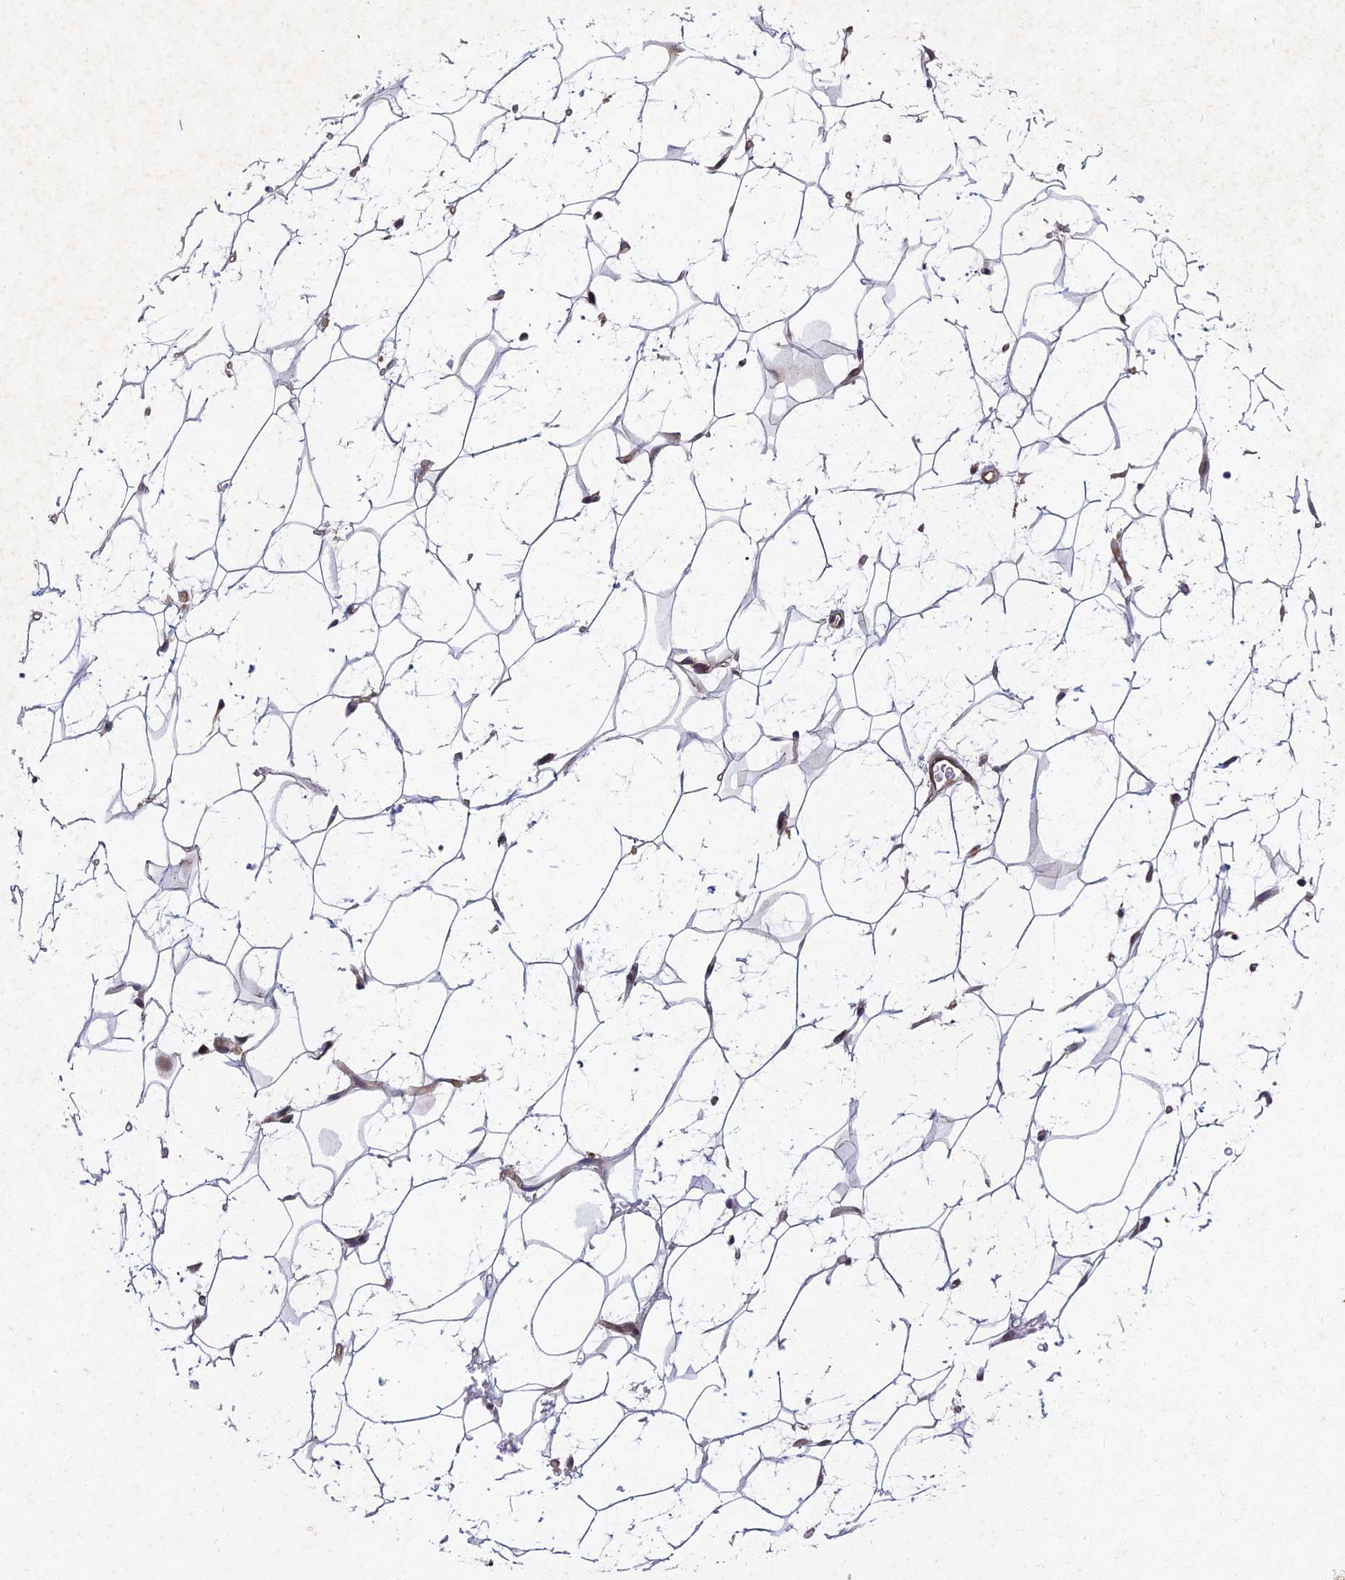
{"staining": {"intensity": "moderate", "quantity": "<25%", "location": "cytoplasmic/membranous"}, "tissue": "adipose tissue", "cell_type": "Adipocytes", "image_type": "normal", "snomed": [{"axis": "morphology", "description": "Normal tissue, NOS"}, {"axis": "topography", "description": "Breast"}], "caption": "Immunohistochemistry staining of normal adipose tissue, which displays low levels of moderate cytoplasmic/membranous positivity in about <25% of adipocytes indicating moderate cytoplasmic/membranous protein positivity. The staining was performed using DAB (3,3'-diaminobenzidine) (brown) for protein detection and nuclei were counterstained in hematoxylin (blue).", "gene": "PIKFYVE", "patient": {"sex": "female", "age": 26}}